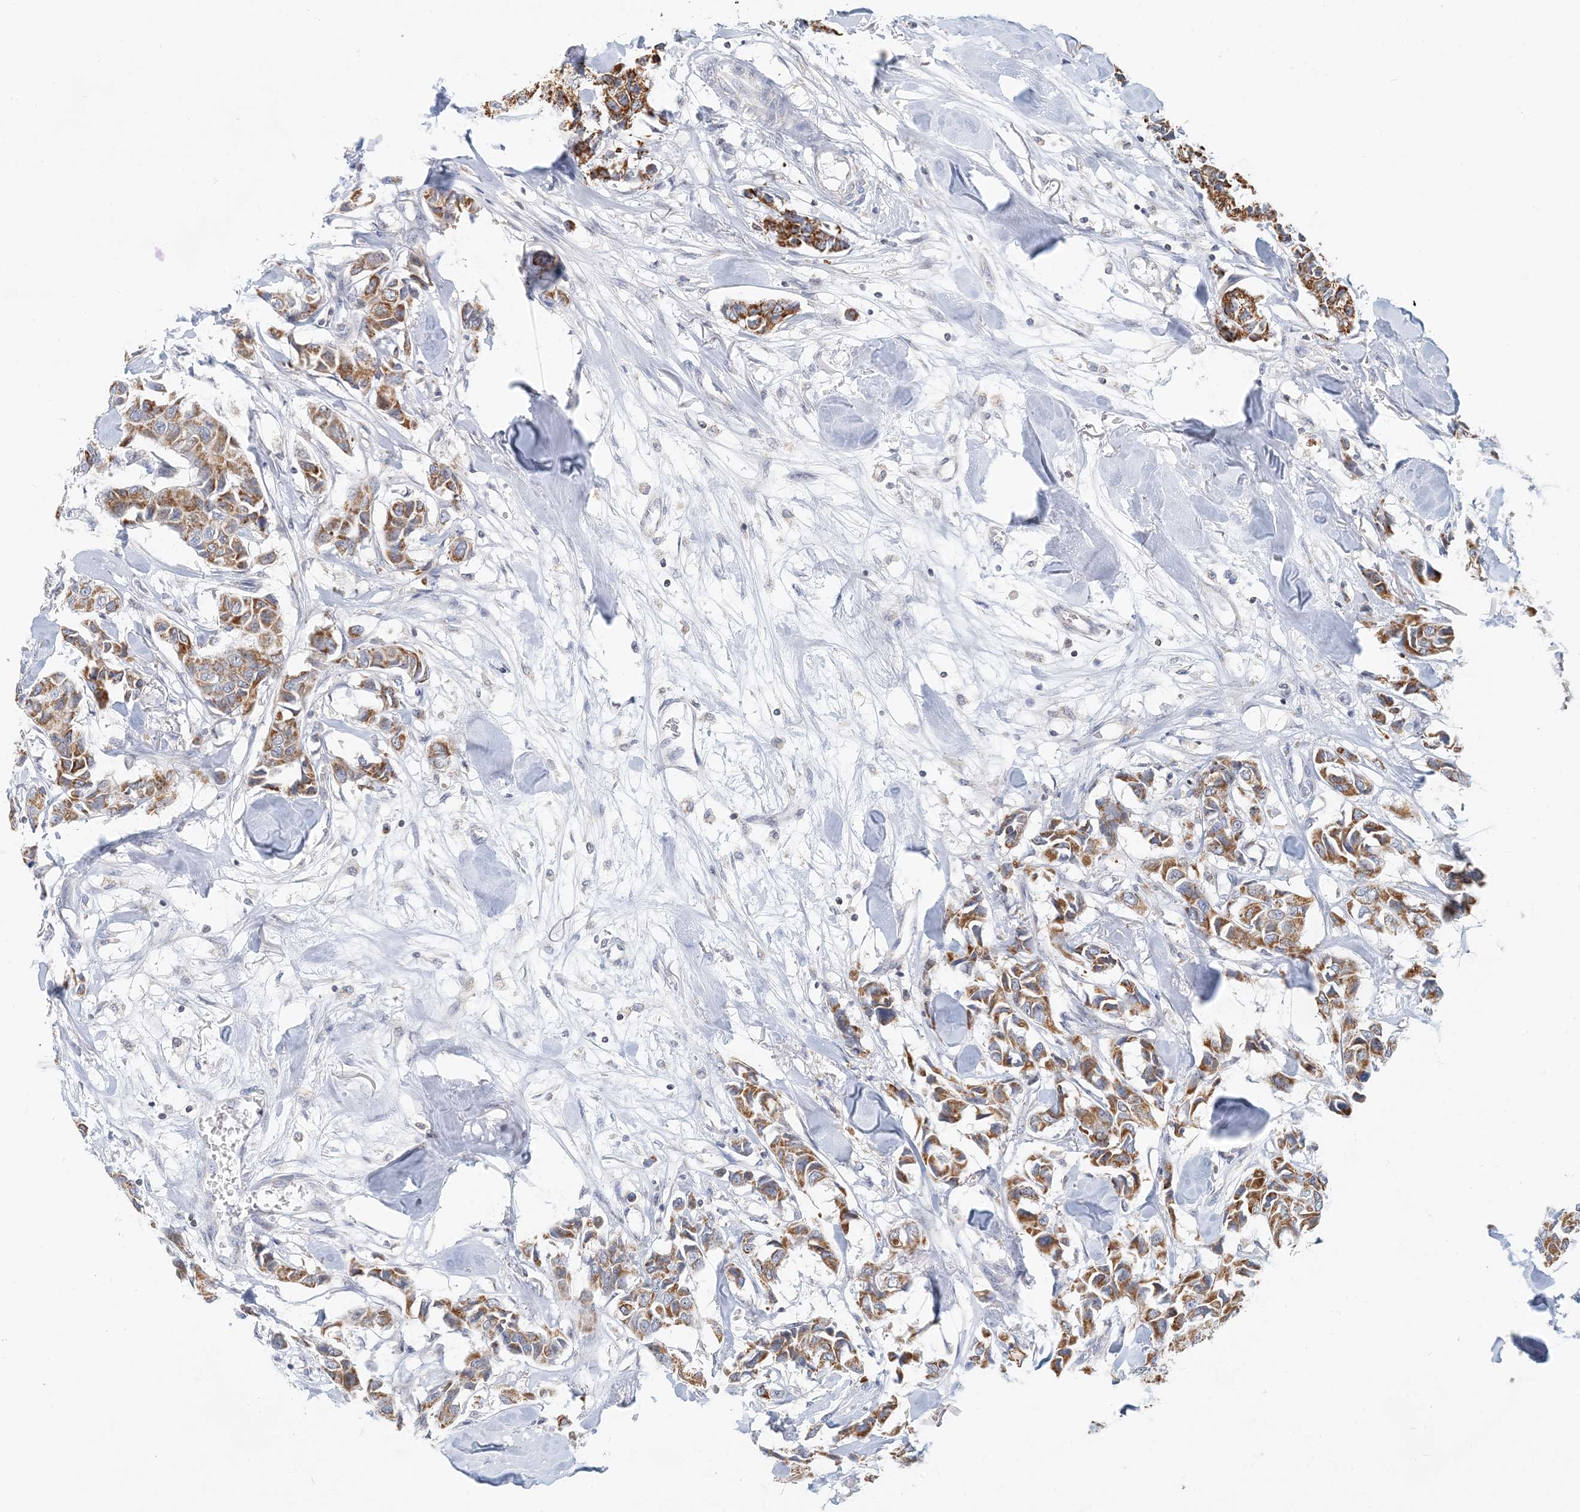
{"staining": {"intensity": "strong", "quantity": ">75%", "location": "cytoplasmic/membranous"}, "tissue": "breast cancer", "cell_type": "Tumor cells", "image_type": "cancer", "snomed": [{"axis": "morphology", "description": "Duct carcinoma"}, {"axis": "topography", "description": "Breast"}], "caption": "Tumor cells show high levels of strong cytoplasmic/membranous staining in approximately >75% of cells in intraductal carcinoma (breast).", "gene": "BDH1", "patient": {"sex": "female", "age": 80}}